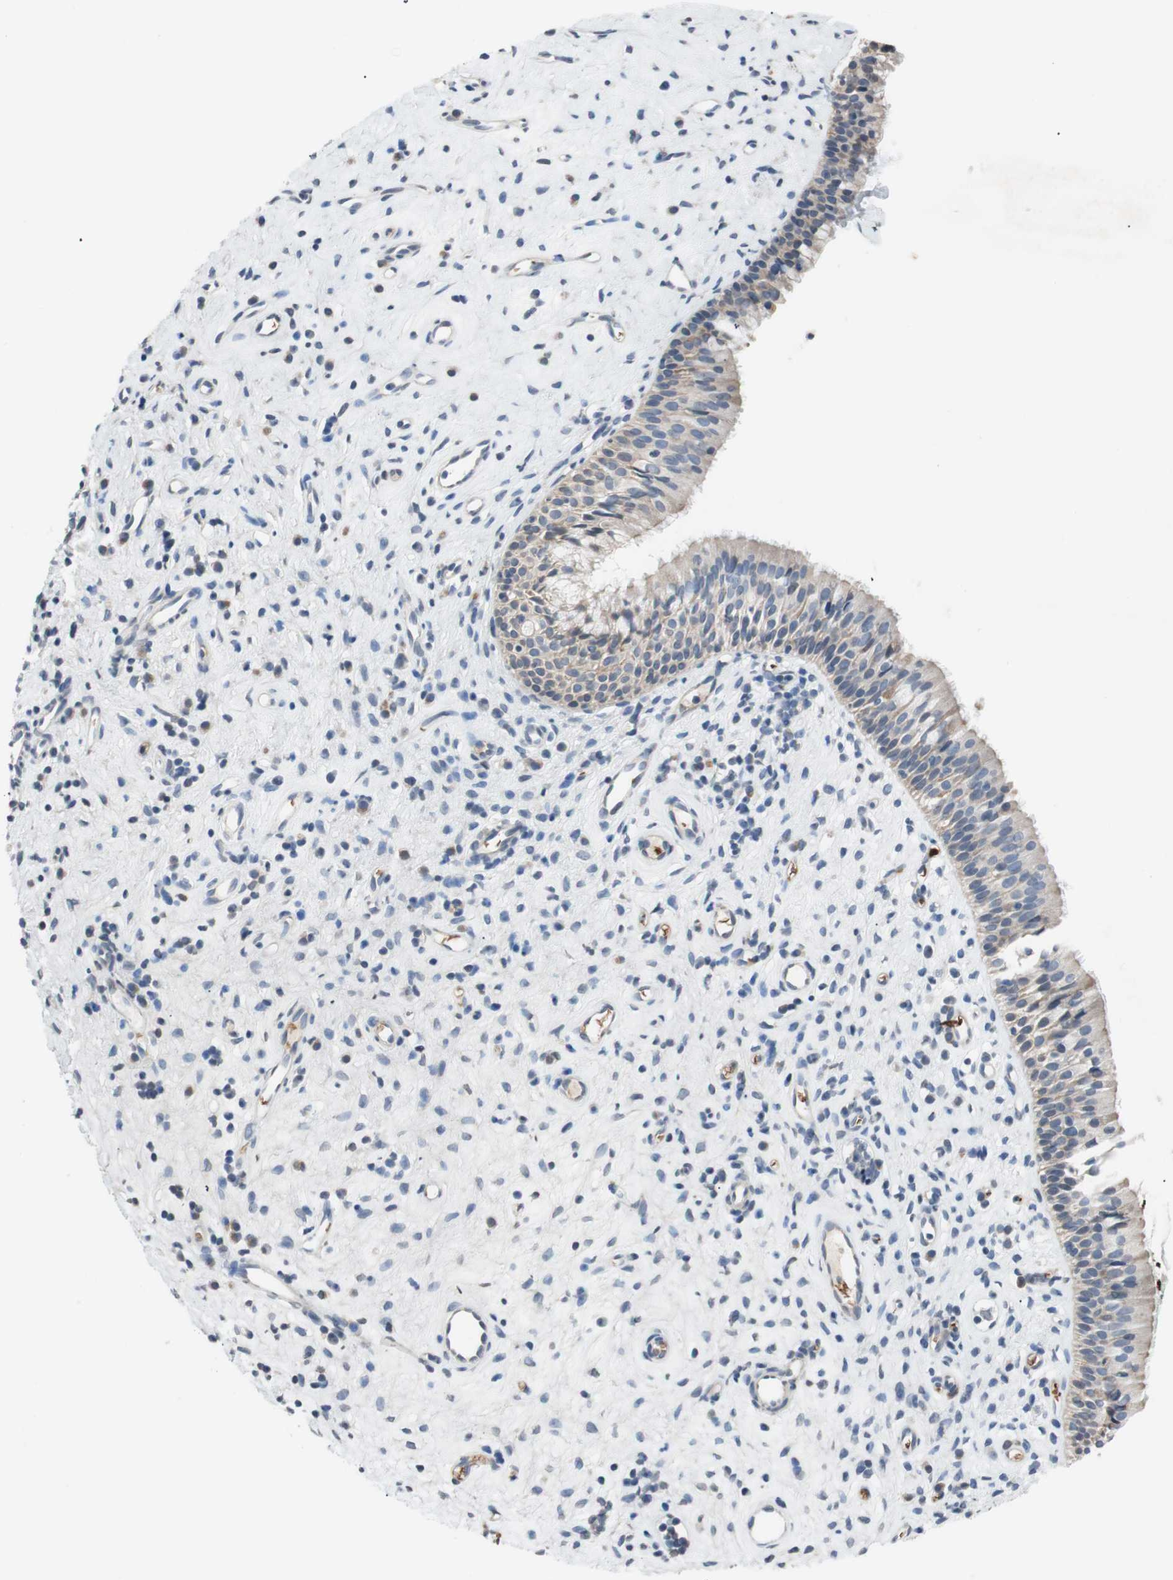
{"staining": {"intensity": "weak", "quantity": ">75%", "location": "cytoplasmic/membranous"}, "tissue": "nasopharynx", "cell_type": "Respiratory epithelial cells", "image_type": "normal", "snomed": [{"axis": "morphology", "description": "Normal tissue, NOS"}, {"axis": "topography", "description": "Nasopharynx"}], "caption": "Human nasopharynx stained with a brown dye displays weak cytoplasmic/membranous positive positivity in approximately >75% of respiratory epithelial cells.", "gene": "ADD2", "patient": {"sex": "female", "age": 51}}